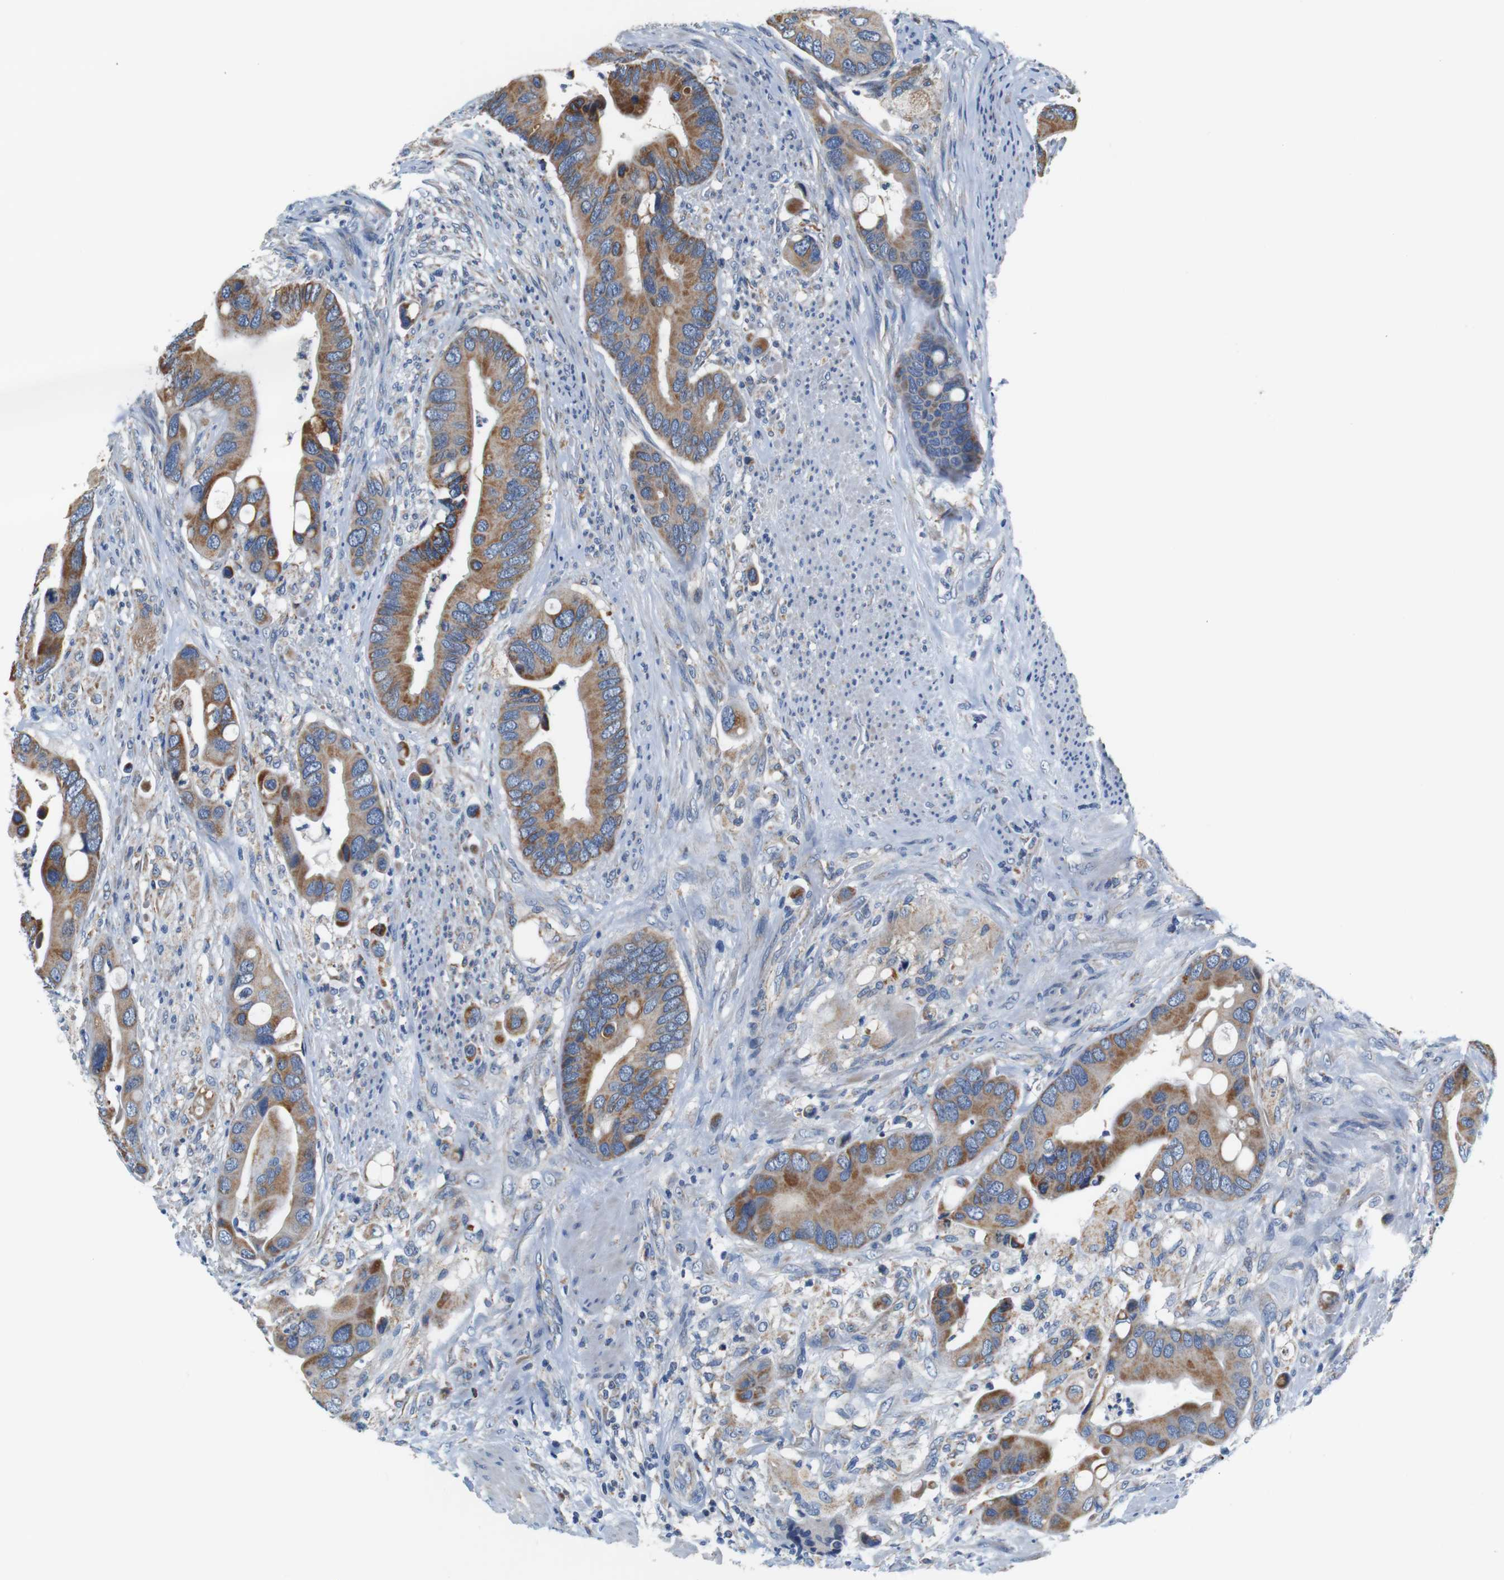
{"staining": {"intensity": "moderate", "quantity": ">75%", "location": "cytoplasmic/membranous"}, "tissue": "colorectal cancer", "cell_type": "Tumor cells", "image_type": "cancer", "snomed": [{"axis": "morphology", "description": "Adenocarcinoma, NOS"}, {"axis": "topography", "description": "Rectum"}], "caption": "Colorectal adenocarcinoma stained with a brown dye demonstrates moderate cytoplasmic/membranous positive expression in about >75% of tumor cells.", "gene": "LRP4", "patient": {"sex": "female", "age": 57}}